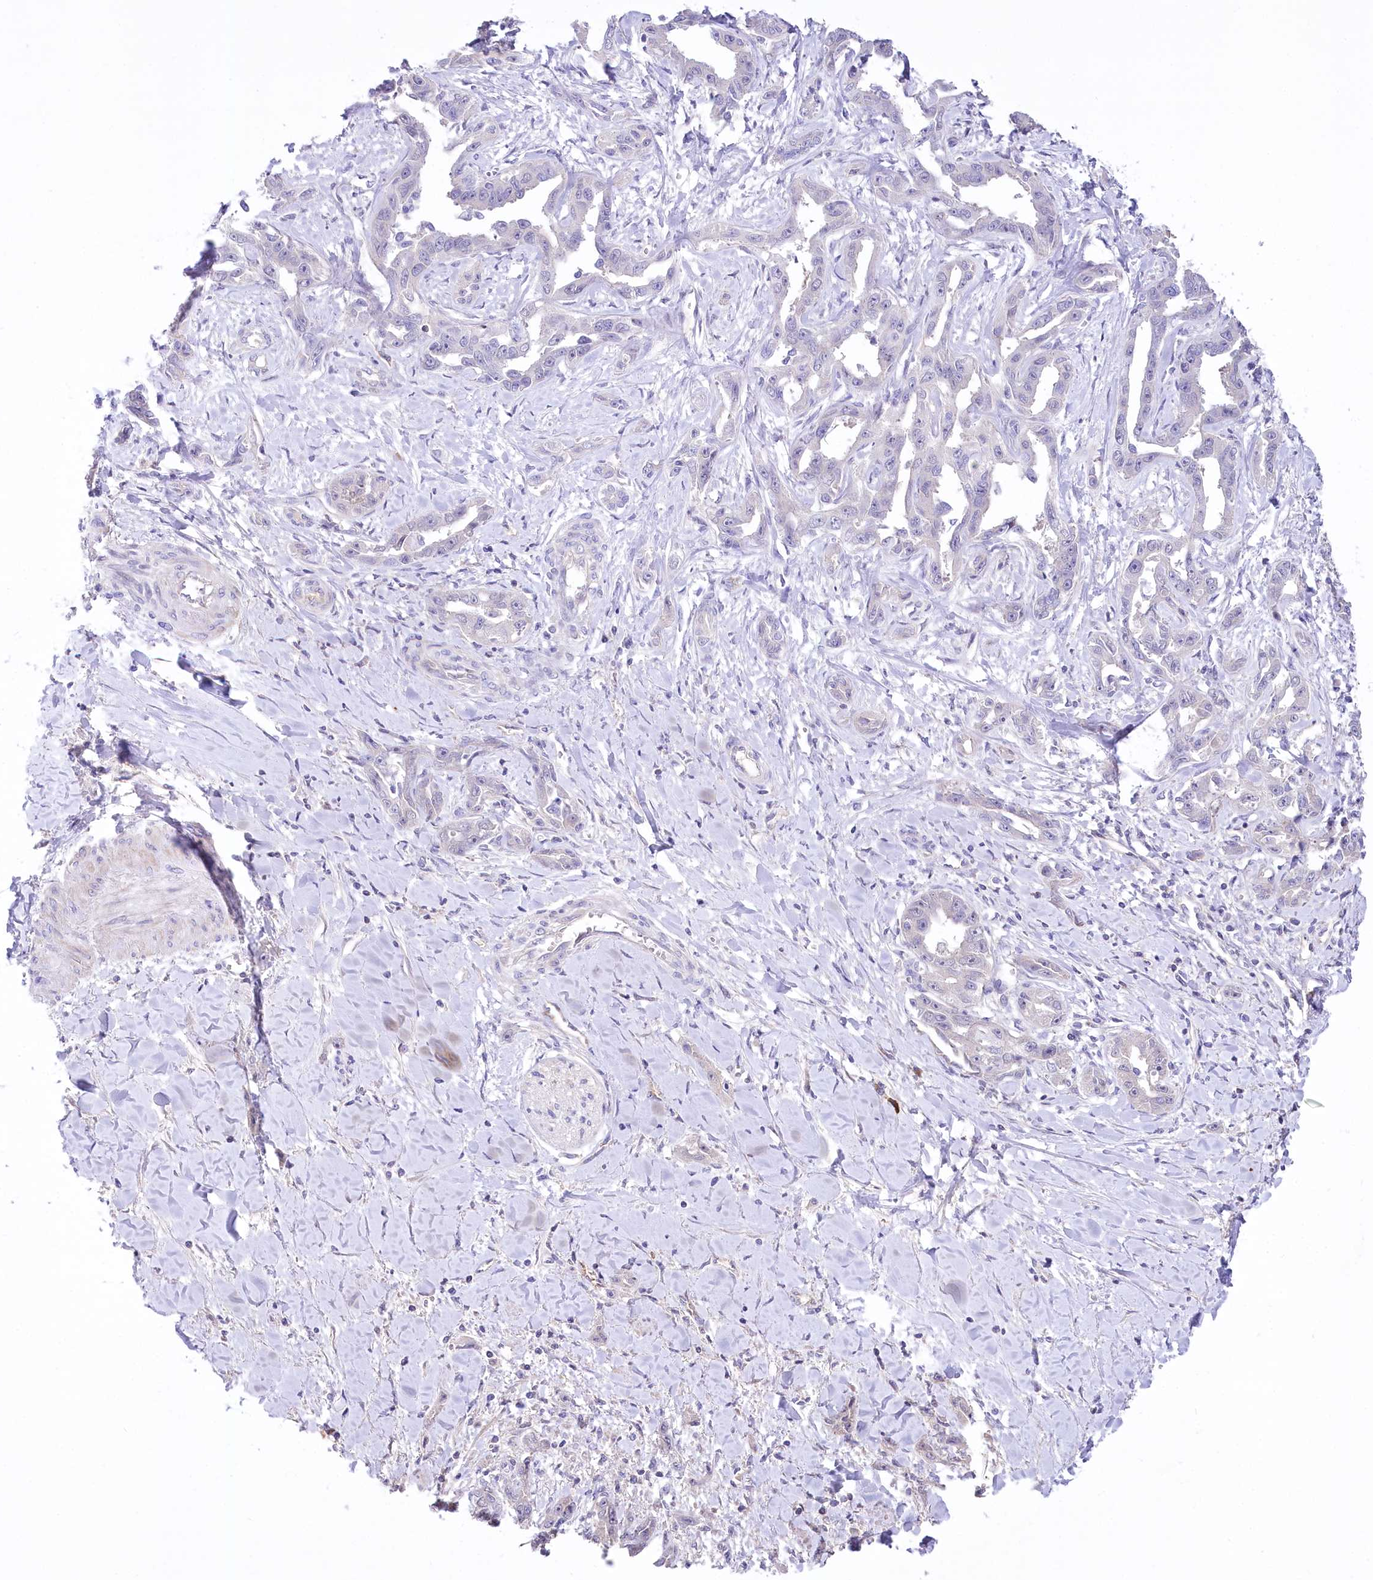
{"staining": {"intensity": "negative", "quantity": "none", "location": "none"}, "tissue": "liver cancer", "cell_type": "Tumor cells", "image_type": "cancer", "snomed": [{"axis": "morphology", "description": "Cholangiocarcinoma"}, {"axis": "topography", "description": "Liver"}], "caption": "This is a image of IHC staining of liver cancer, which shows no expression in tumor cells.", "gene": "CEP164", "patient": {"sex": "male", "age": 59}}